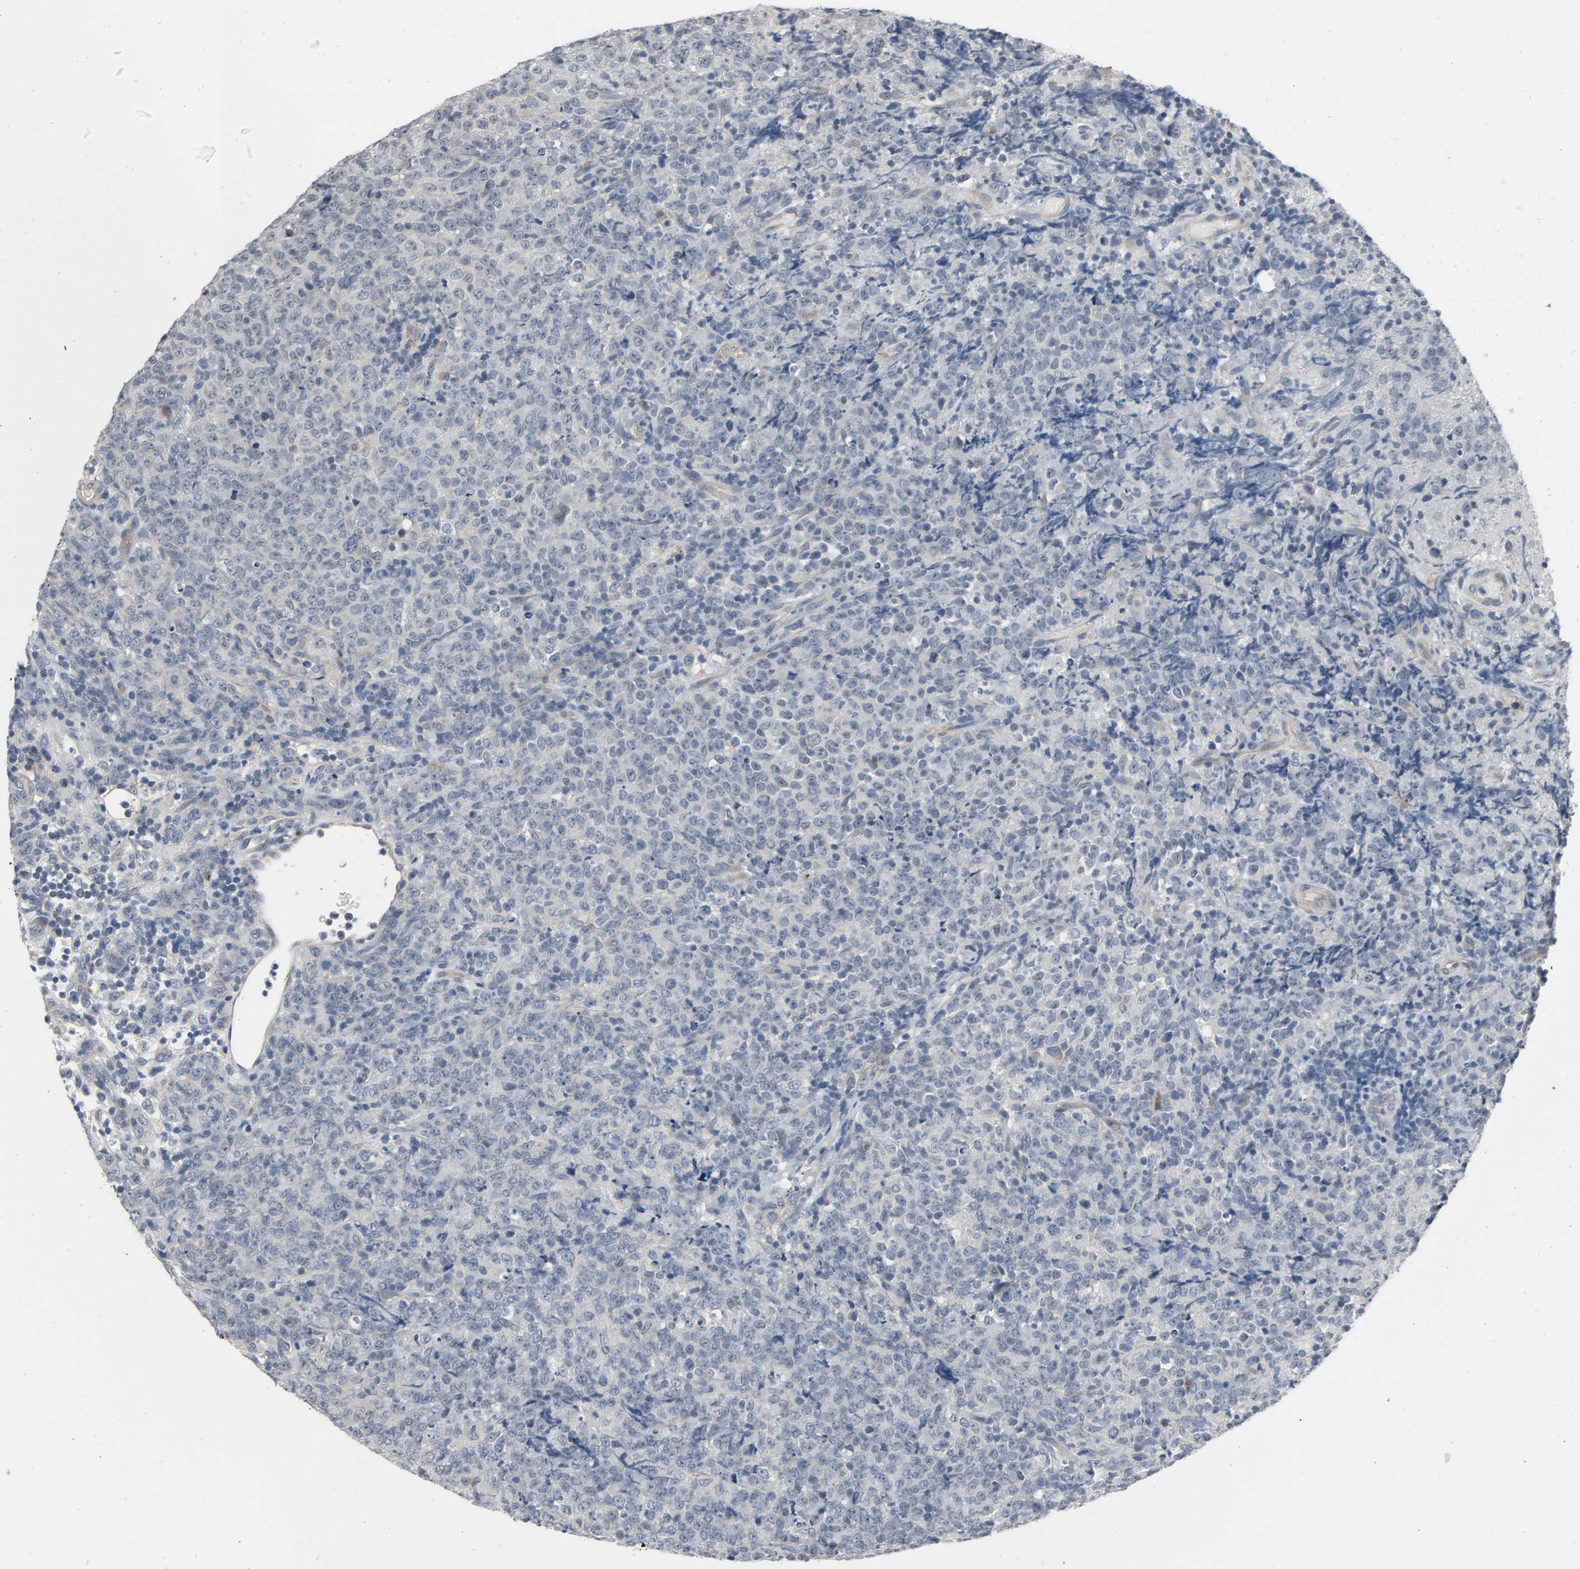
{"staining": {"intensity": "moderate", "quantity": "<25%", "location": "cytoplasmic/membranous"}, "tissue": "lymphoma", "cell_type": "Tumor cells", "image_type": "cancer", "snomed": [{"axis": "morphology", "description": "Malignant lymphoma, non-Hodgkin's type, High grade"}, {"axis": "topography", "description": "Tonsil"}], "caption": "High-magnification brightfield microscopy of lymphoma stained with DAB (brown) and counterstained with hematoxylin (blue). tumor cells exhibit moderate cytoplasmic/membranous expression is identified in about<25% of cells.", "gene": "LIMCH1", "patient": {"sex": "female", "age": 36}}